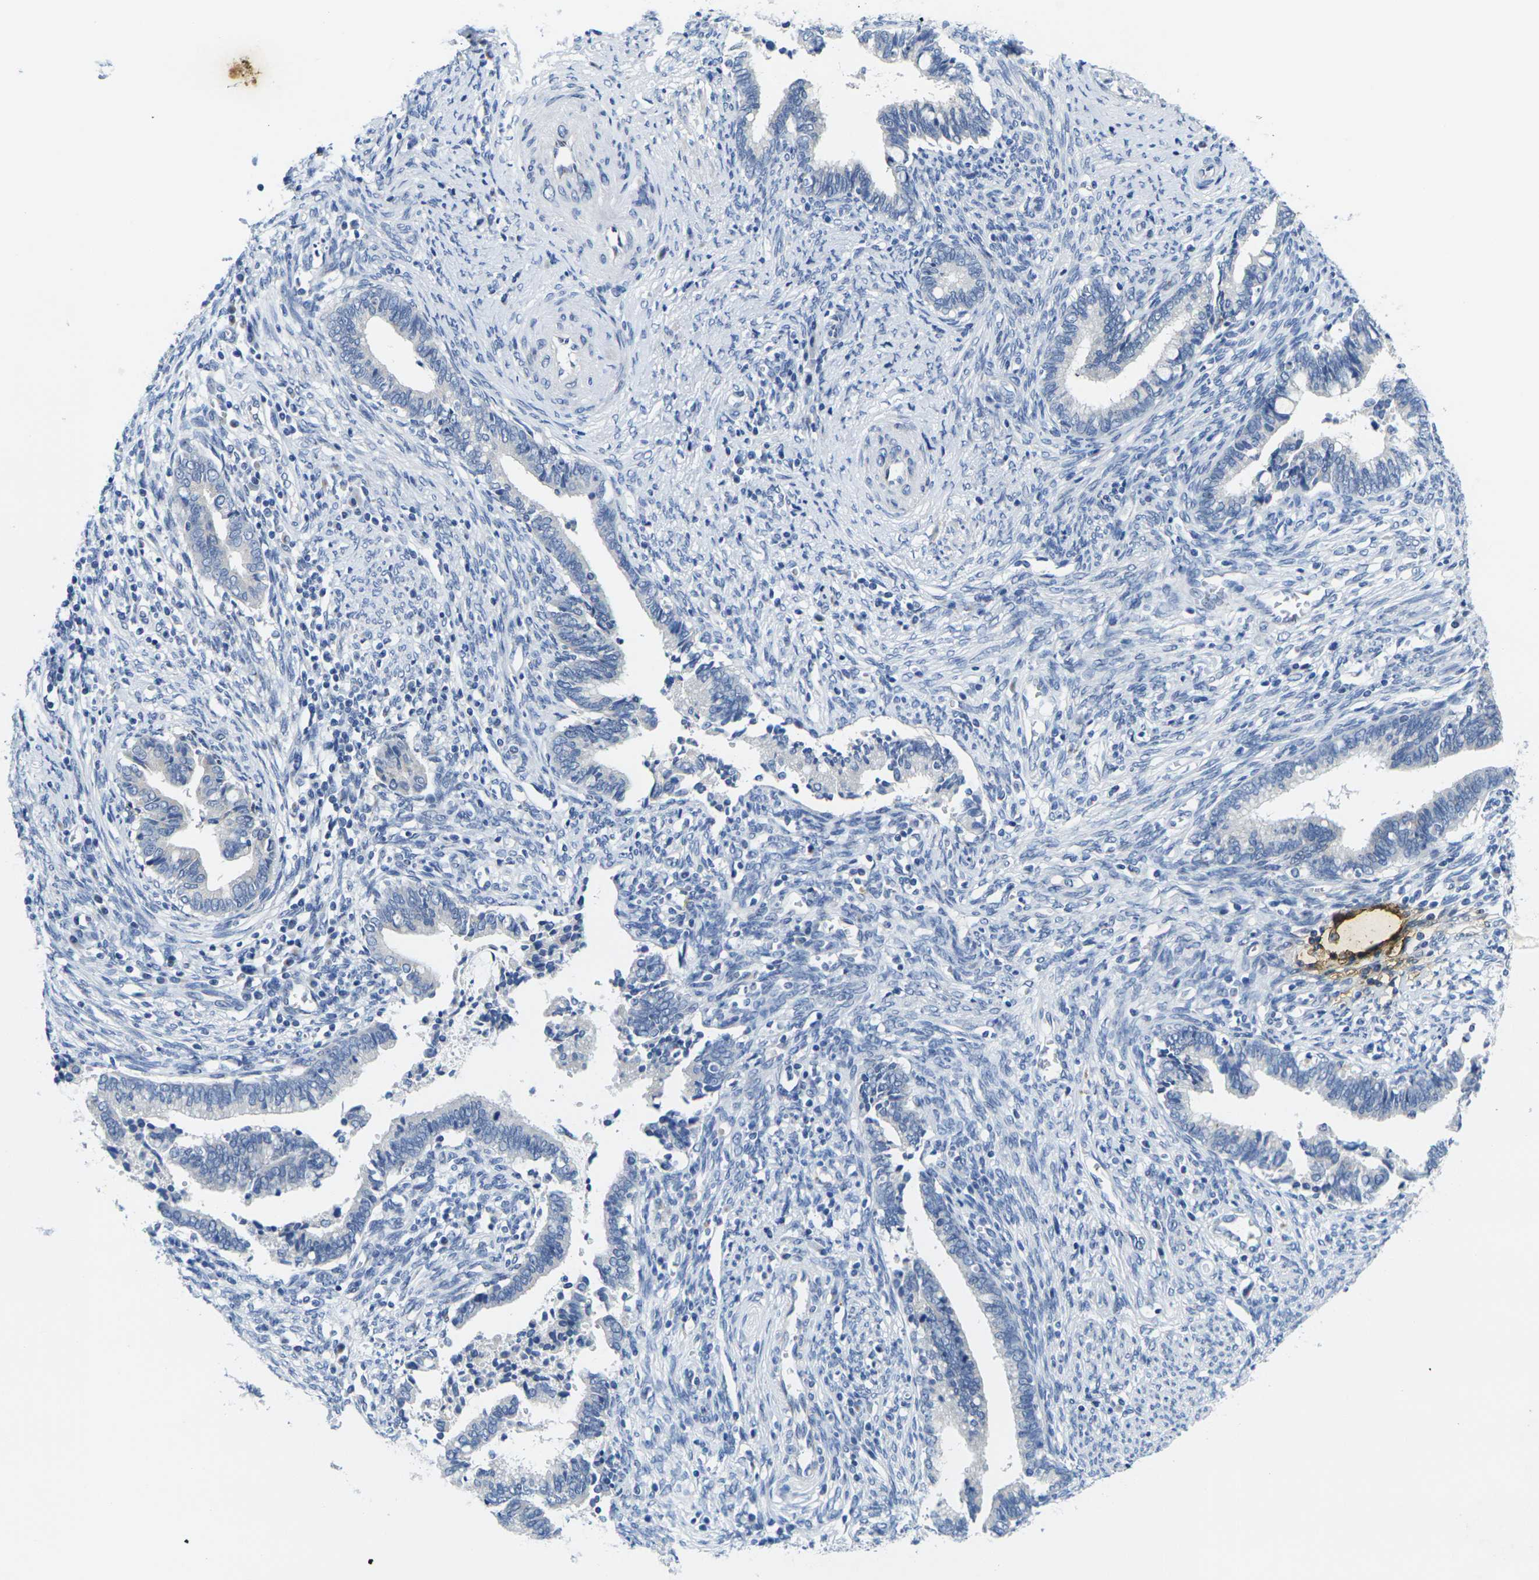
{"staining": {"intensity": "negative", "quantity": "none", "location": "none"}, "tissue": "cervical cancer", "cell_type": "Tumor cells", "image_type": "cancer", "snomed": [{"axis": "morphology", "description": "Adenocarcinoma, NOS"}, {"axis": "topography", "description": "Cervix"}], "caption": "Tumor cells show no significant protein expression in cervical cancer (adenocarcinoma).", "gene": "CRK", "patient": {"sex": "female", "age": 44}}